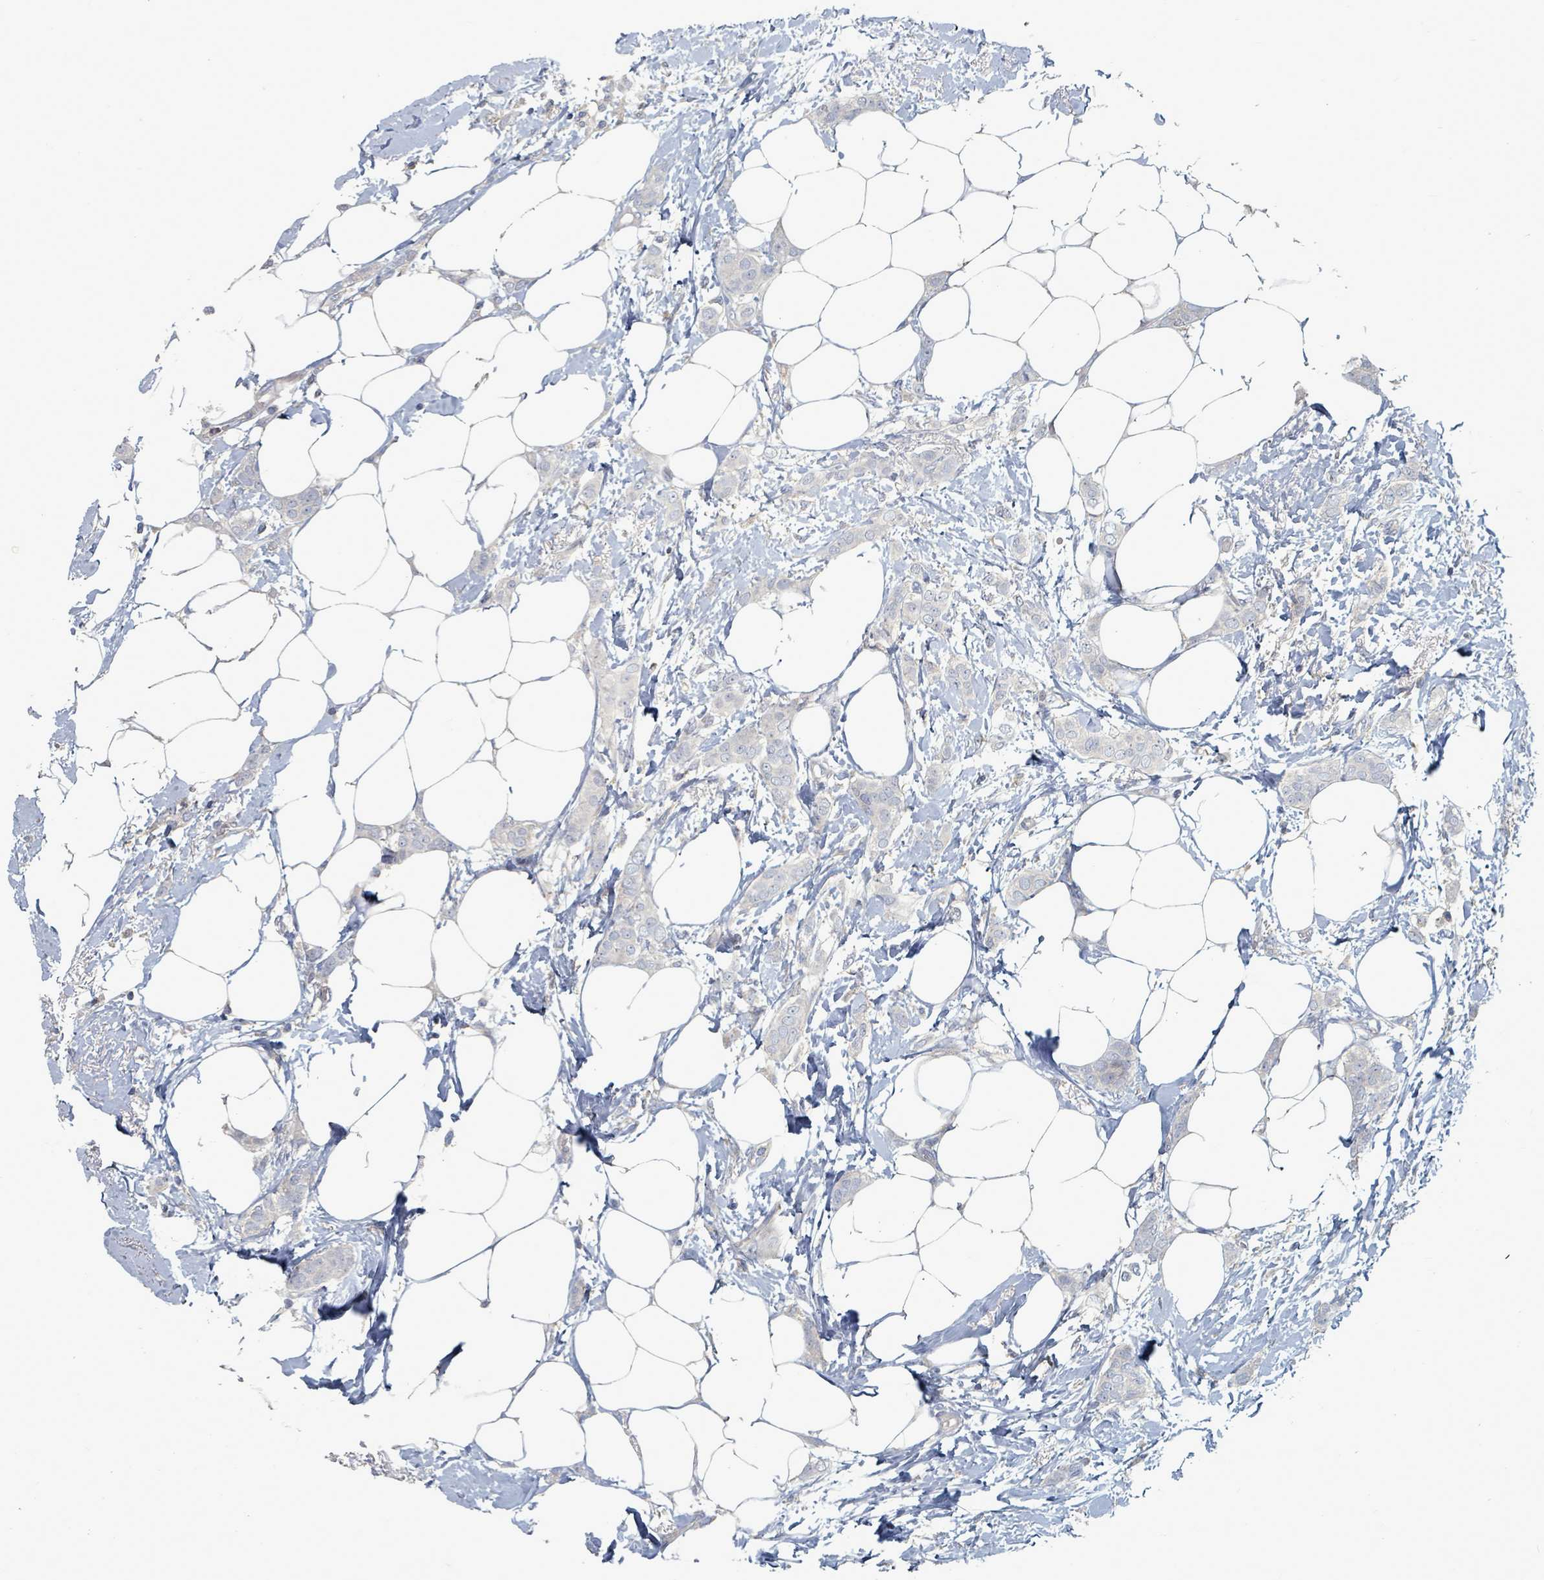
{"staining": {"intensity": "negative", "quantity": "none", "location": "none"}, "tissue": "breast cancer", "cell_type": "Tumor cells", "image_type": "cancer", "snomed": [{"axis": "morphology", "description": "Duct carcinoma"}, {"axis": "topography", "description": "Breast"}], "caption": "This is a image of IHC staining of breast cancer, which shows no positivity in tumor cells.", "gene": "ARGFX", "patient": {"sex": "female", "age": 72}}